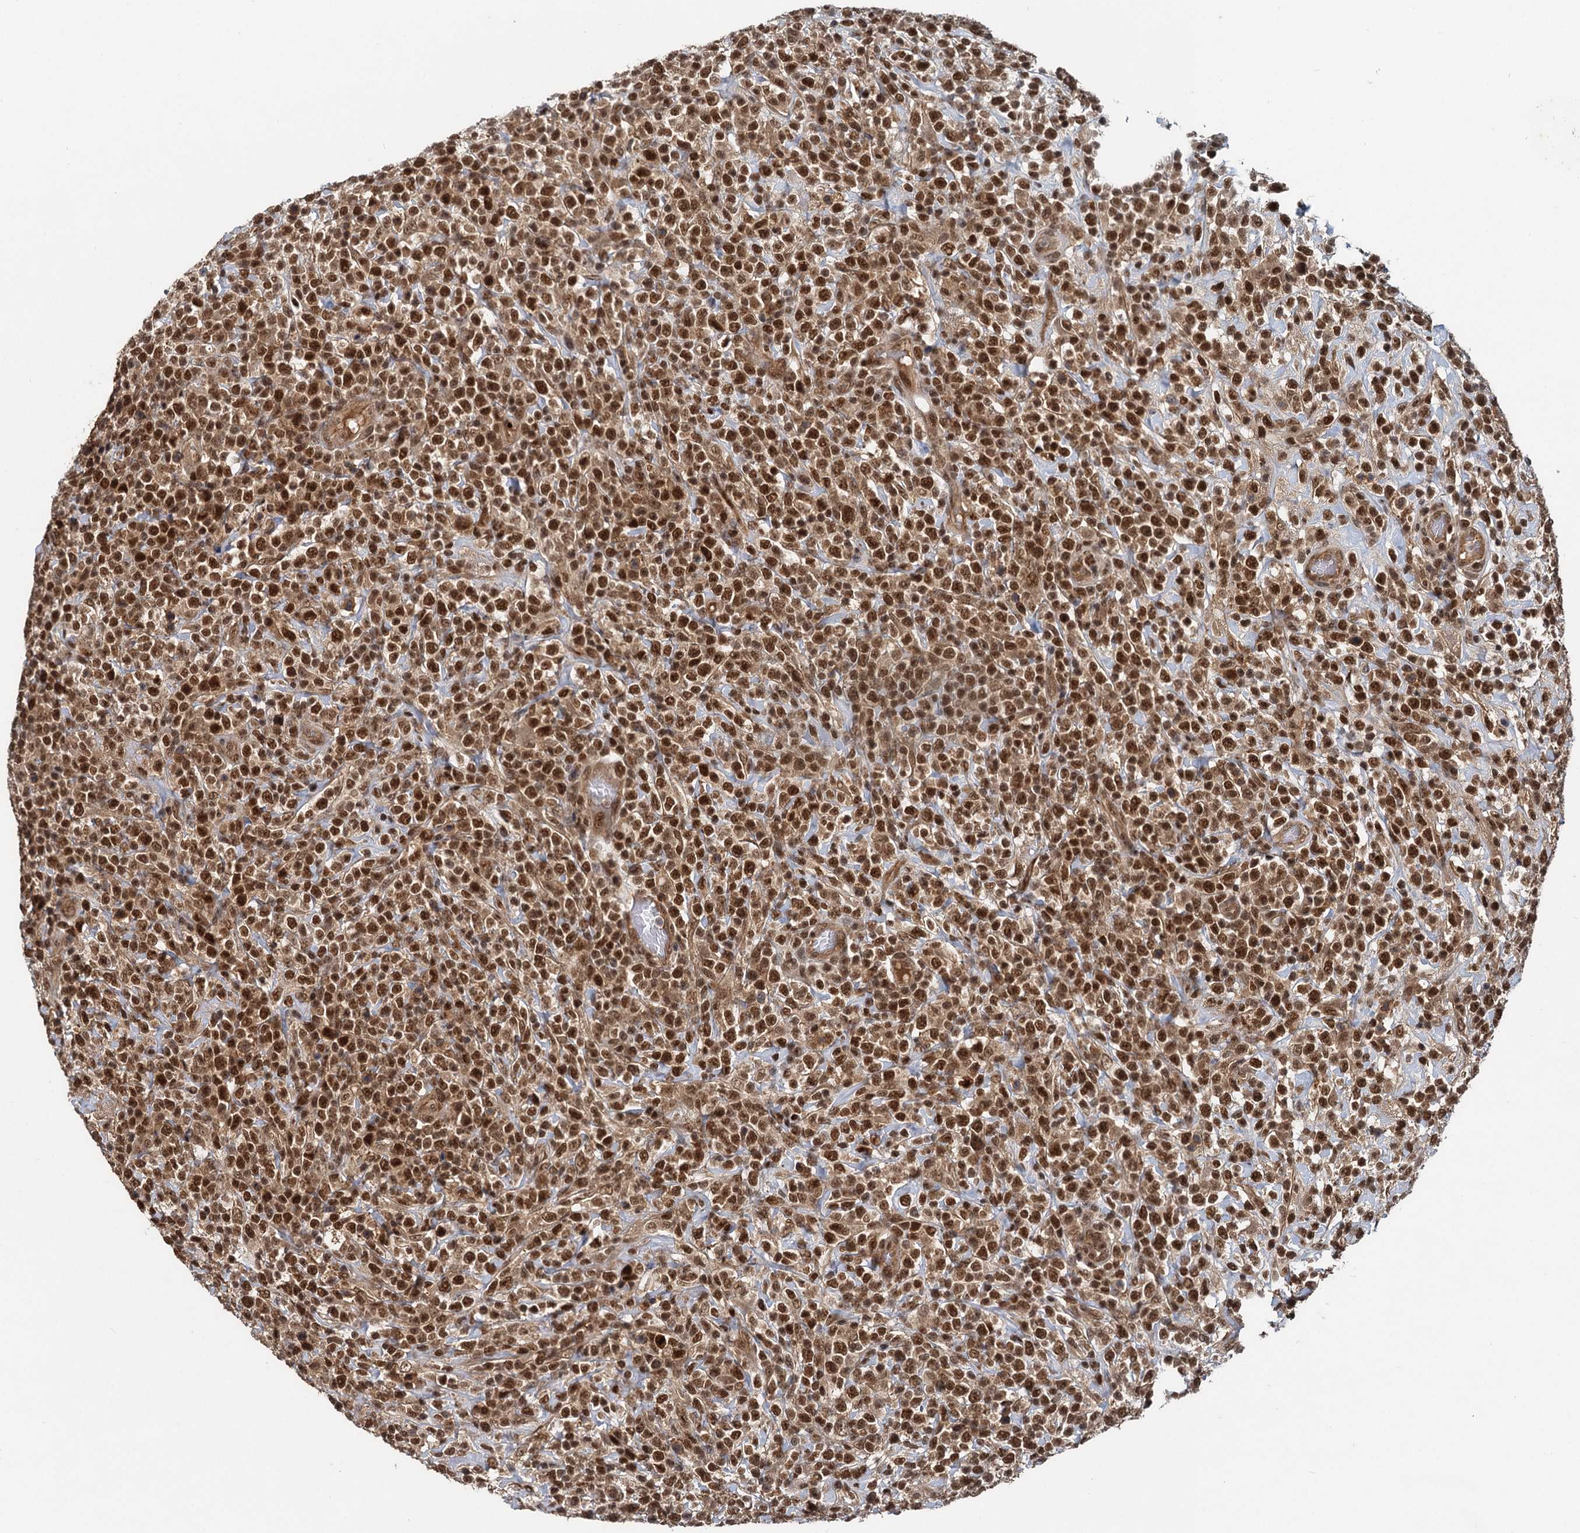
{"staining": {"intensity": "strong", "quantity": ">75%", "location": "nuclear"}, "tissue": "lymphoma", "cell_type": "Tumor cells", "image_type": "cancer", "snomed": [{"axis": "morphology", "description": "Malignant lymphoma, non-Hodgkin's type, High grade"}, {"axis": "topography", "description": "Colon"}], "caption": "Malignant lymphoma, non-Hodgkin's type (high-grade) tissue reveals strong nuclear staining in approximately >75% of tumor cells", "gene": "RITA1", "patient": {"sex": "female", "age": 53}}